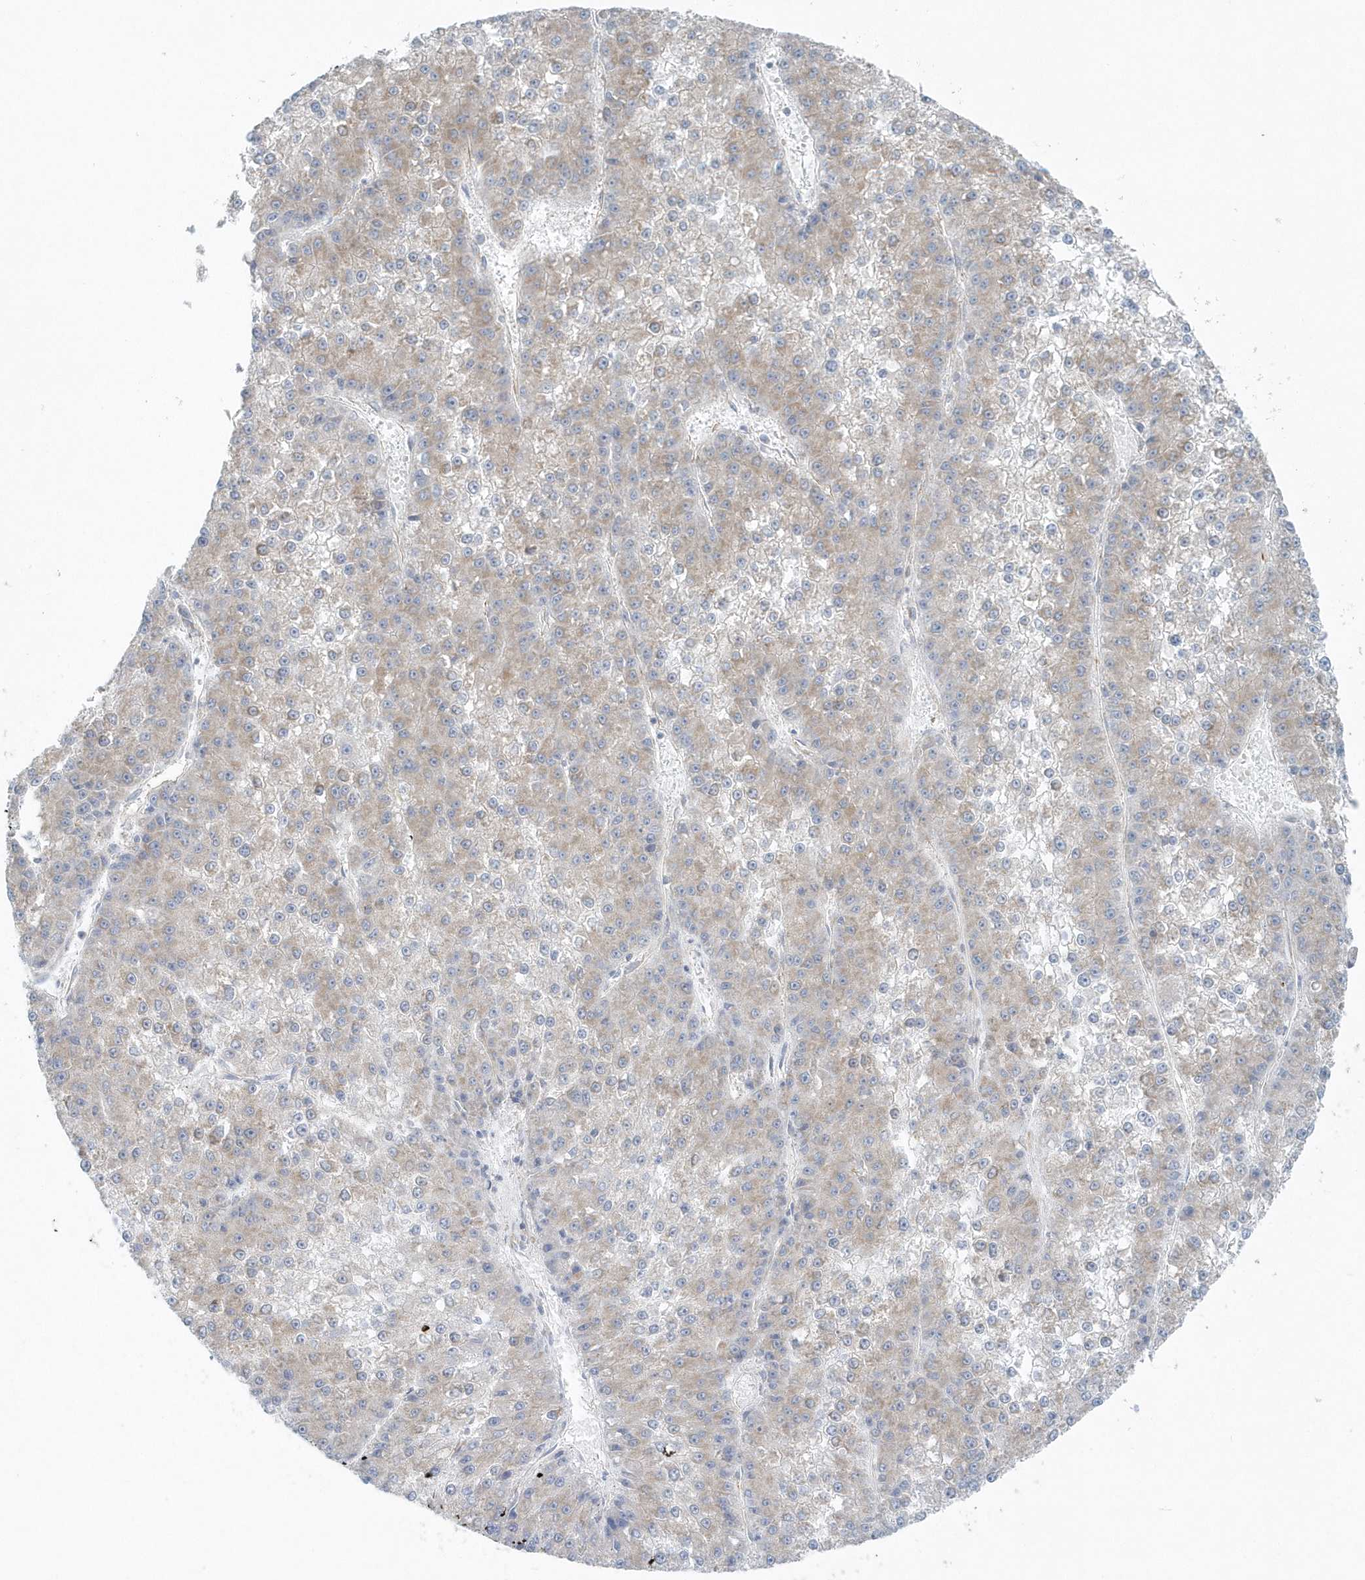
{"staining": {"intensity": "weak", "quantity": "25%-75%", "location": "cytoplasmic/membranous"}, "tissue": "liver cancer", "cell_type": "Tumor cells", "image_type": "cancer", "snomed": [{"axis": "morphology", "description": "Carcinoma, Hepatocellular, NOS"}, {"axis": "topography", "description": "Liver"}], "caption": "The micrograph demonstrates staining of liver cancer, revealing weak cytoplasmic/membranous protein positivity (brown color) within tumor cells. (DAB (3,3'-diaminobenzidine) IHC with brightfield microscopy, high magnification).", "gene": "GPR152", "patient": {"sex": "female", "age": 73}}